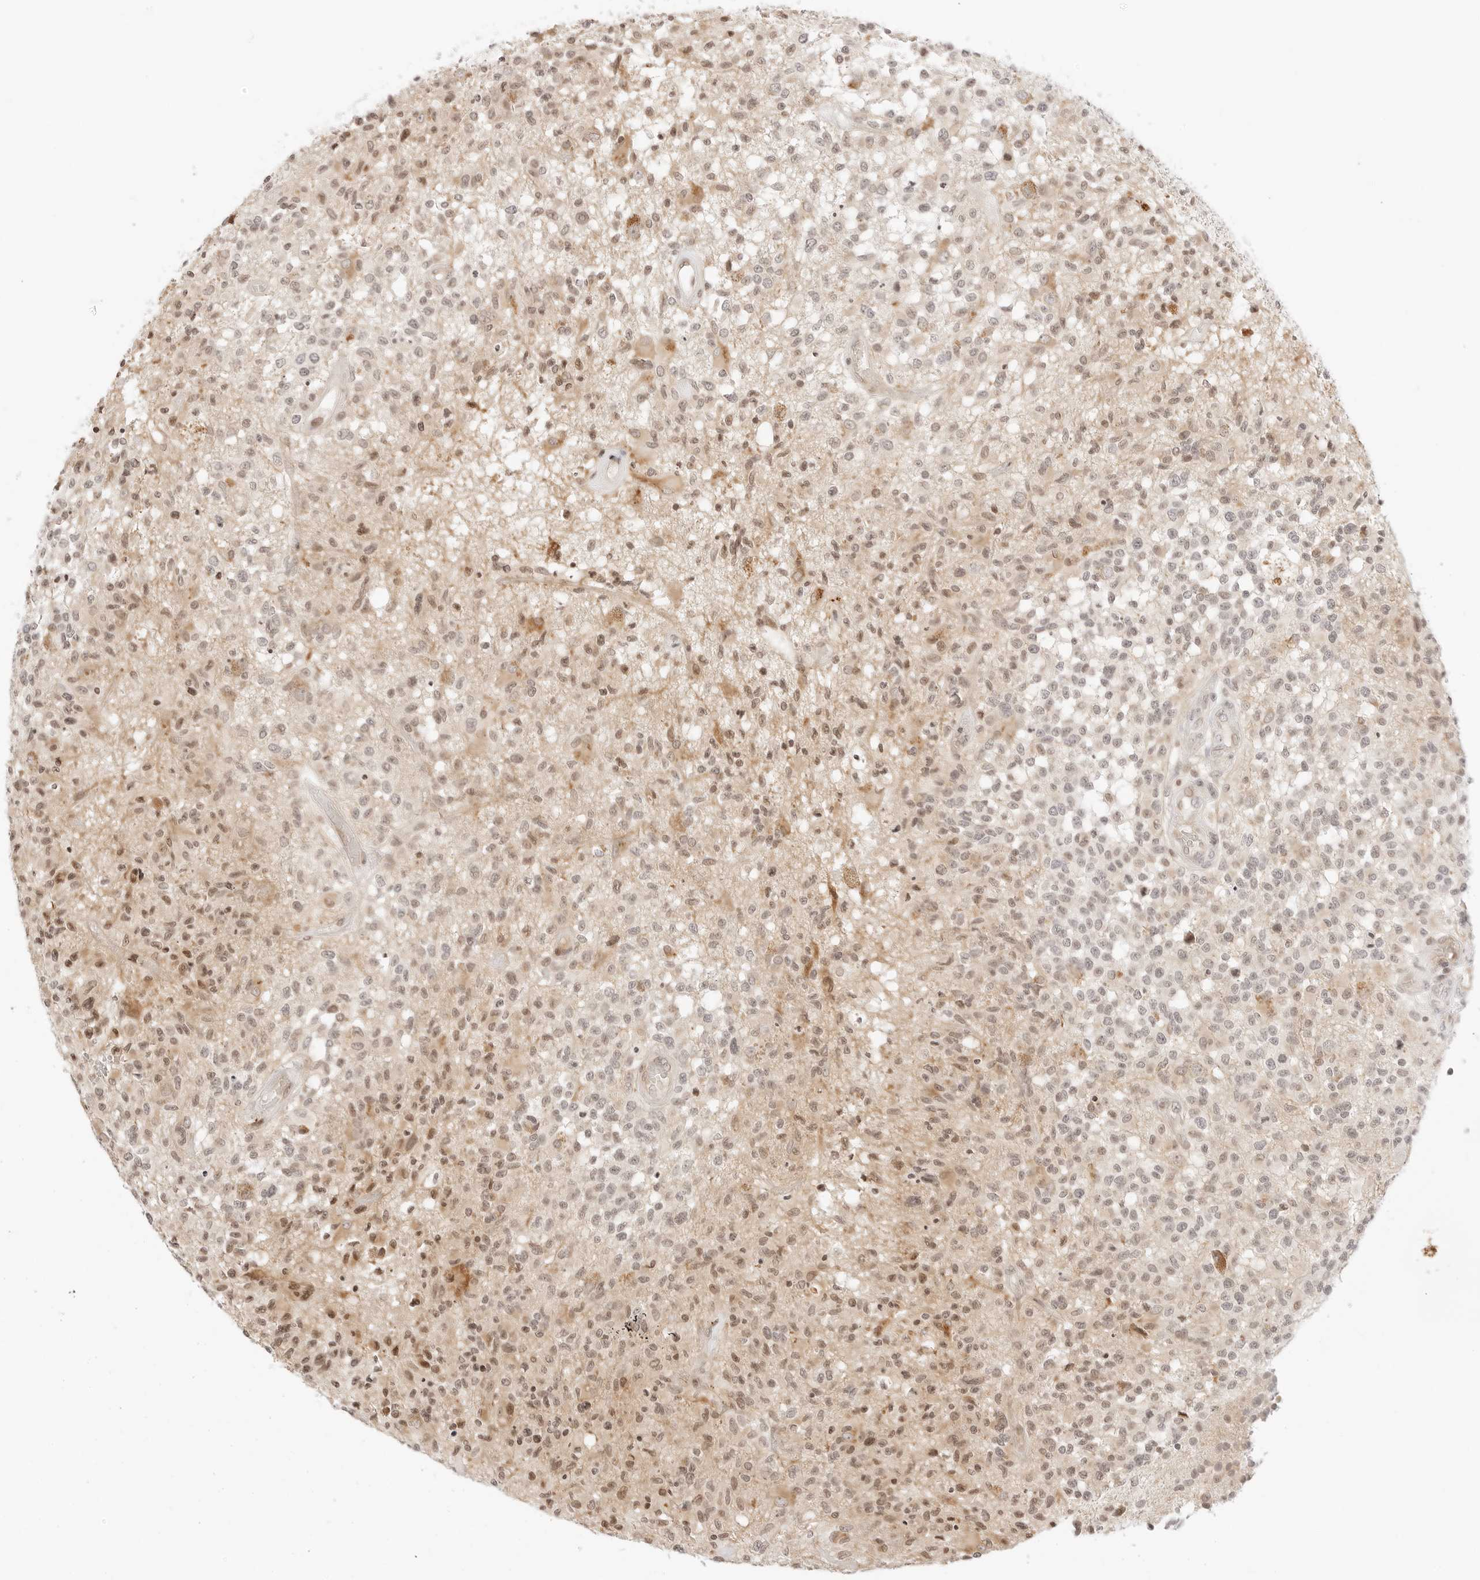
{"staining": {"intensity": "moderate", "quantity": "<25%", "location": "cytoplasmic/membranous,nuclear"}, "tissue": "glioma", "cell_type": "Tumor cells", "image_type": "cancer", "snomed": [{"axis": "morphology", "description": "Glioma, malignant, High grade"}, {"axis": "morphology", "description": "Glioblastoma, NOS"}, {"axis": "topography", "description": "Brain"}], "caption": "A high-resolution micrograph shows immunohistochemistry (IHC) staining of glioma, which reveals moderate cytoplasmic/membranous and nuclear staining in about <25% of tumor cells. (brown staining indicates protein expression, while blue staining denotes nuclei).", "gene": "RPS6KL1", "patient": {"sex": "male", "age": 60}}